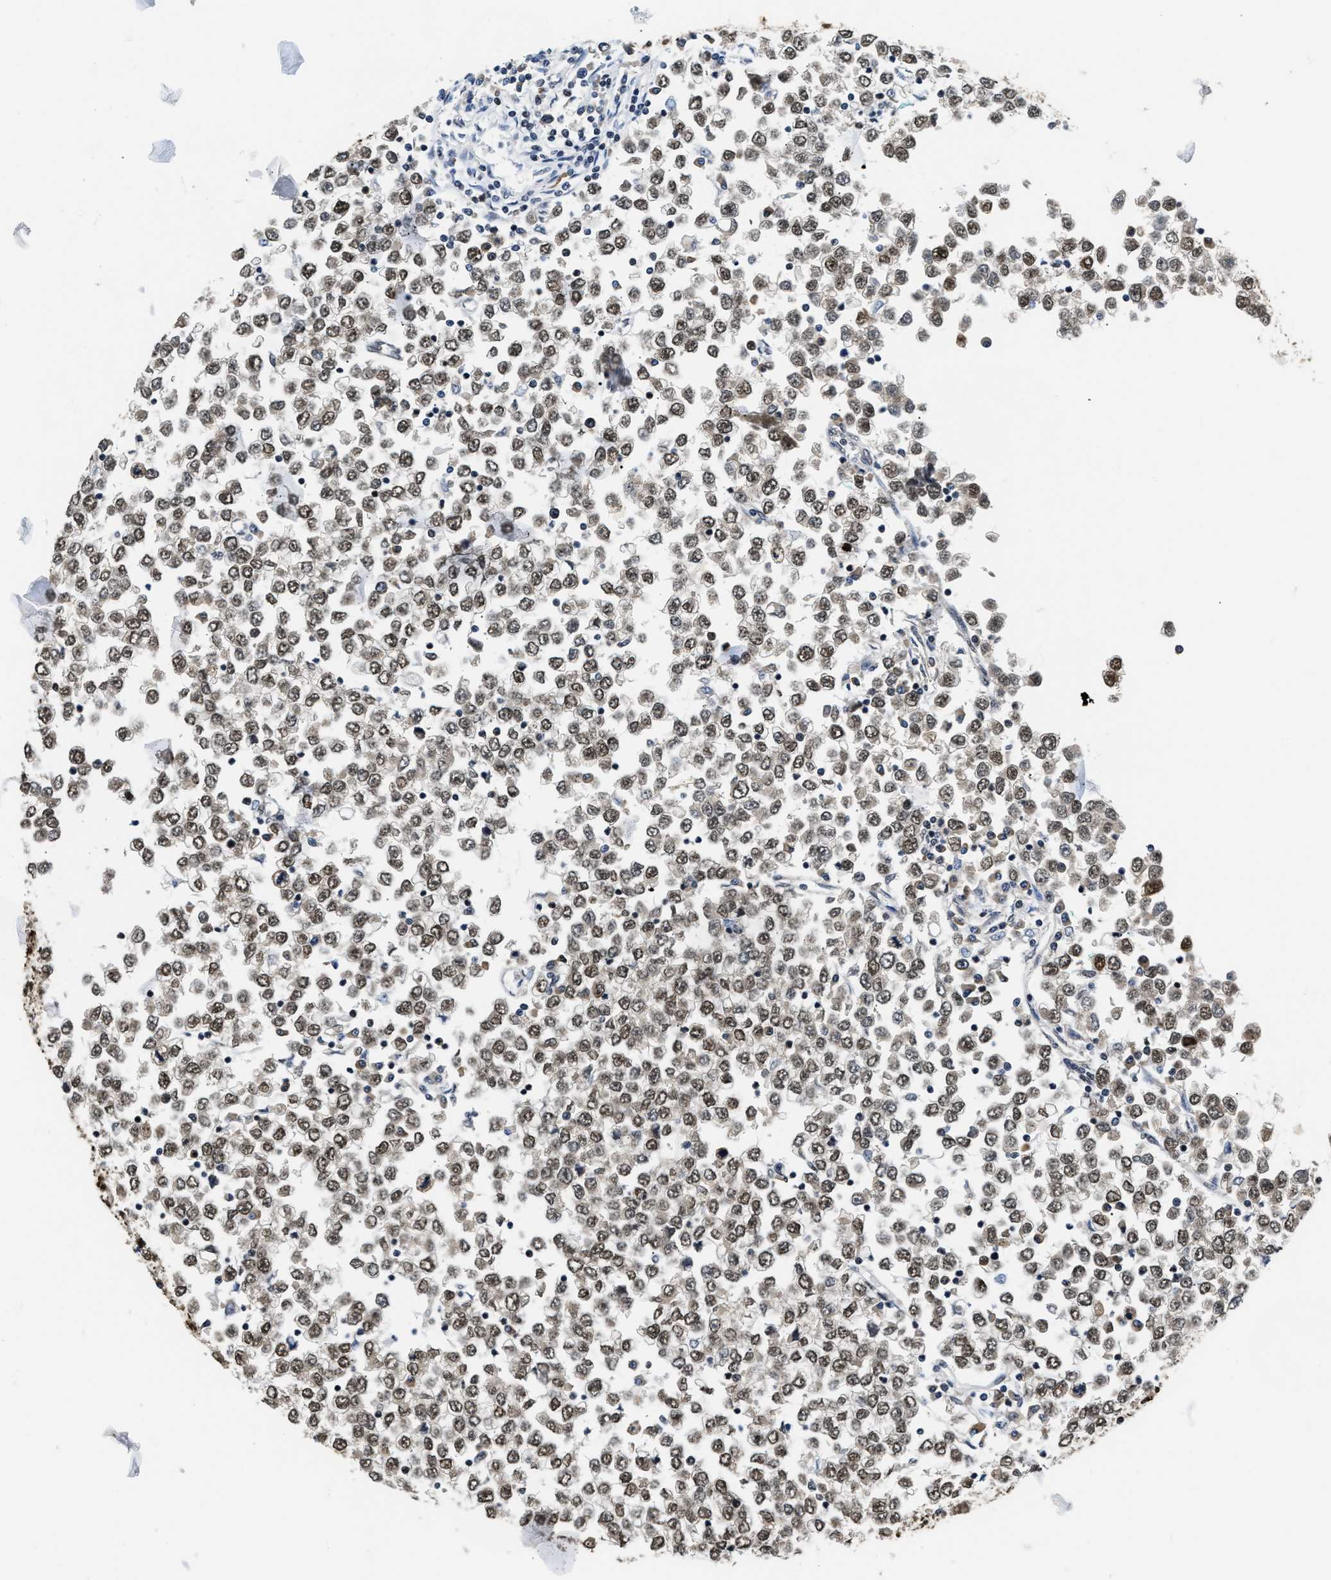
{"staining": {"intensity": "strong", "quantity": "<25%", "location": "nuclear"}, "tissue": "testis cancer", "cell_type": "Tumor cells", "image_type": "cancer", "snomed": [{"axis": "morphology", "description": "Seminoma, NOS"}, {"axis": "topography", "description": "Testis"}], "caption": "Testis seminoma tissue reveals strong nuclear positivity in approximately <25% of tumor cells", "gene": "CCNDBP1", "patient": {"sex": "male", "age": 65}}